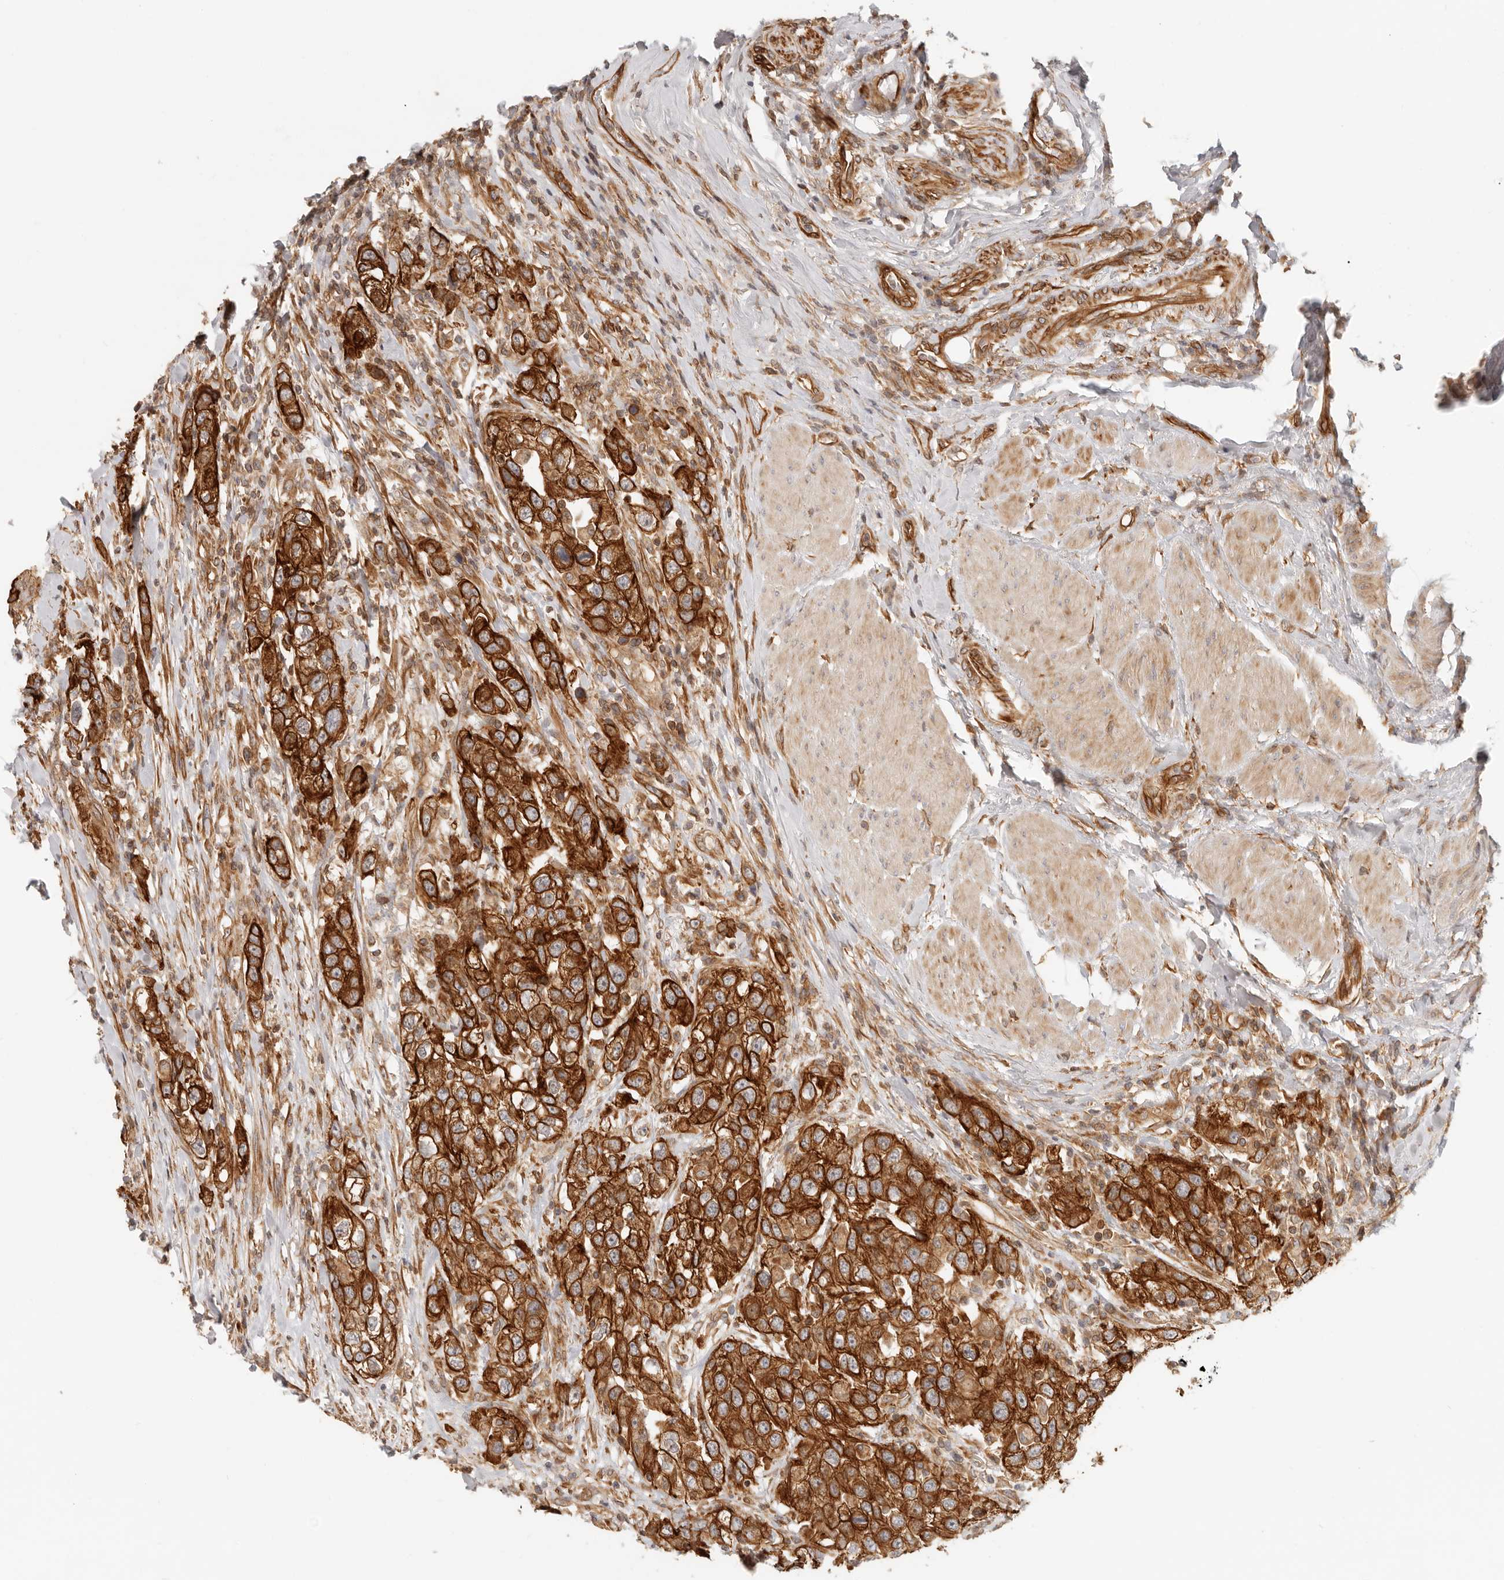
{"staining": {"intensity": "strong", "quantity": ">75%", "location": "cytoplasmic/membranous"}, "tissue": "urothelial cancer", "cell_type": "Tumor cells", "image_type": "cancer", "snomed": [{"axis": "morphology", "description": "Urothelial carcinoma, High grade"}, {"axis": "topography", "description": "Urinary bladder"}], "caption": "IHC micrograph of neoplastic tissue: urothelial cancer stained using immunohistochemistry (IHC) exhibits high levels of strong protein expression localized specifically in the cytoplasmic/membranous of tumor cells, appearing as a cytoplasmic/membranous brown color.", "gene": "UFSP1", "patient": {"sex": "female", "age": 80}}